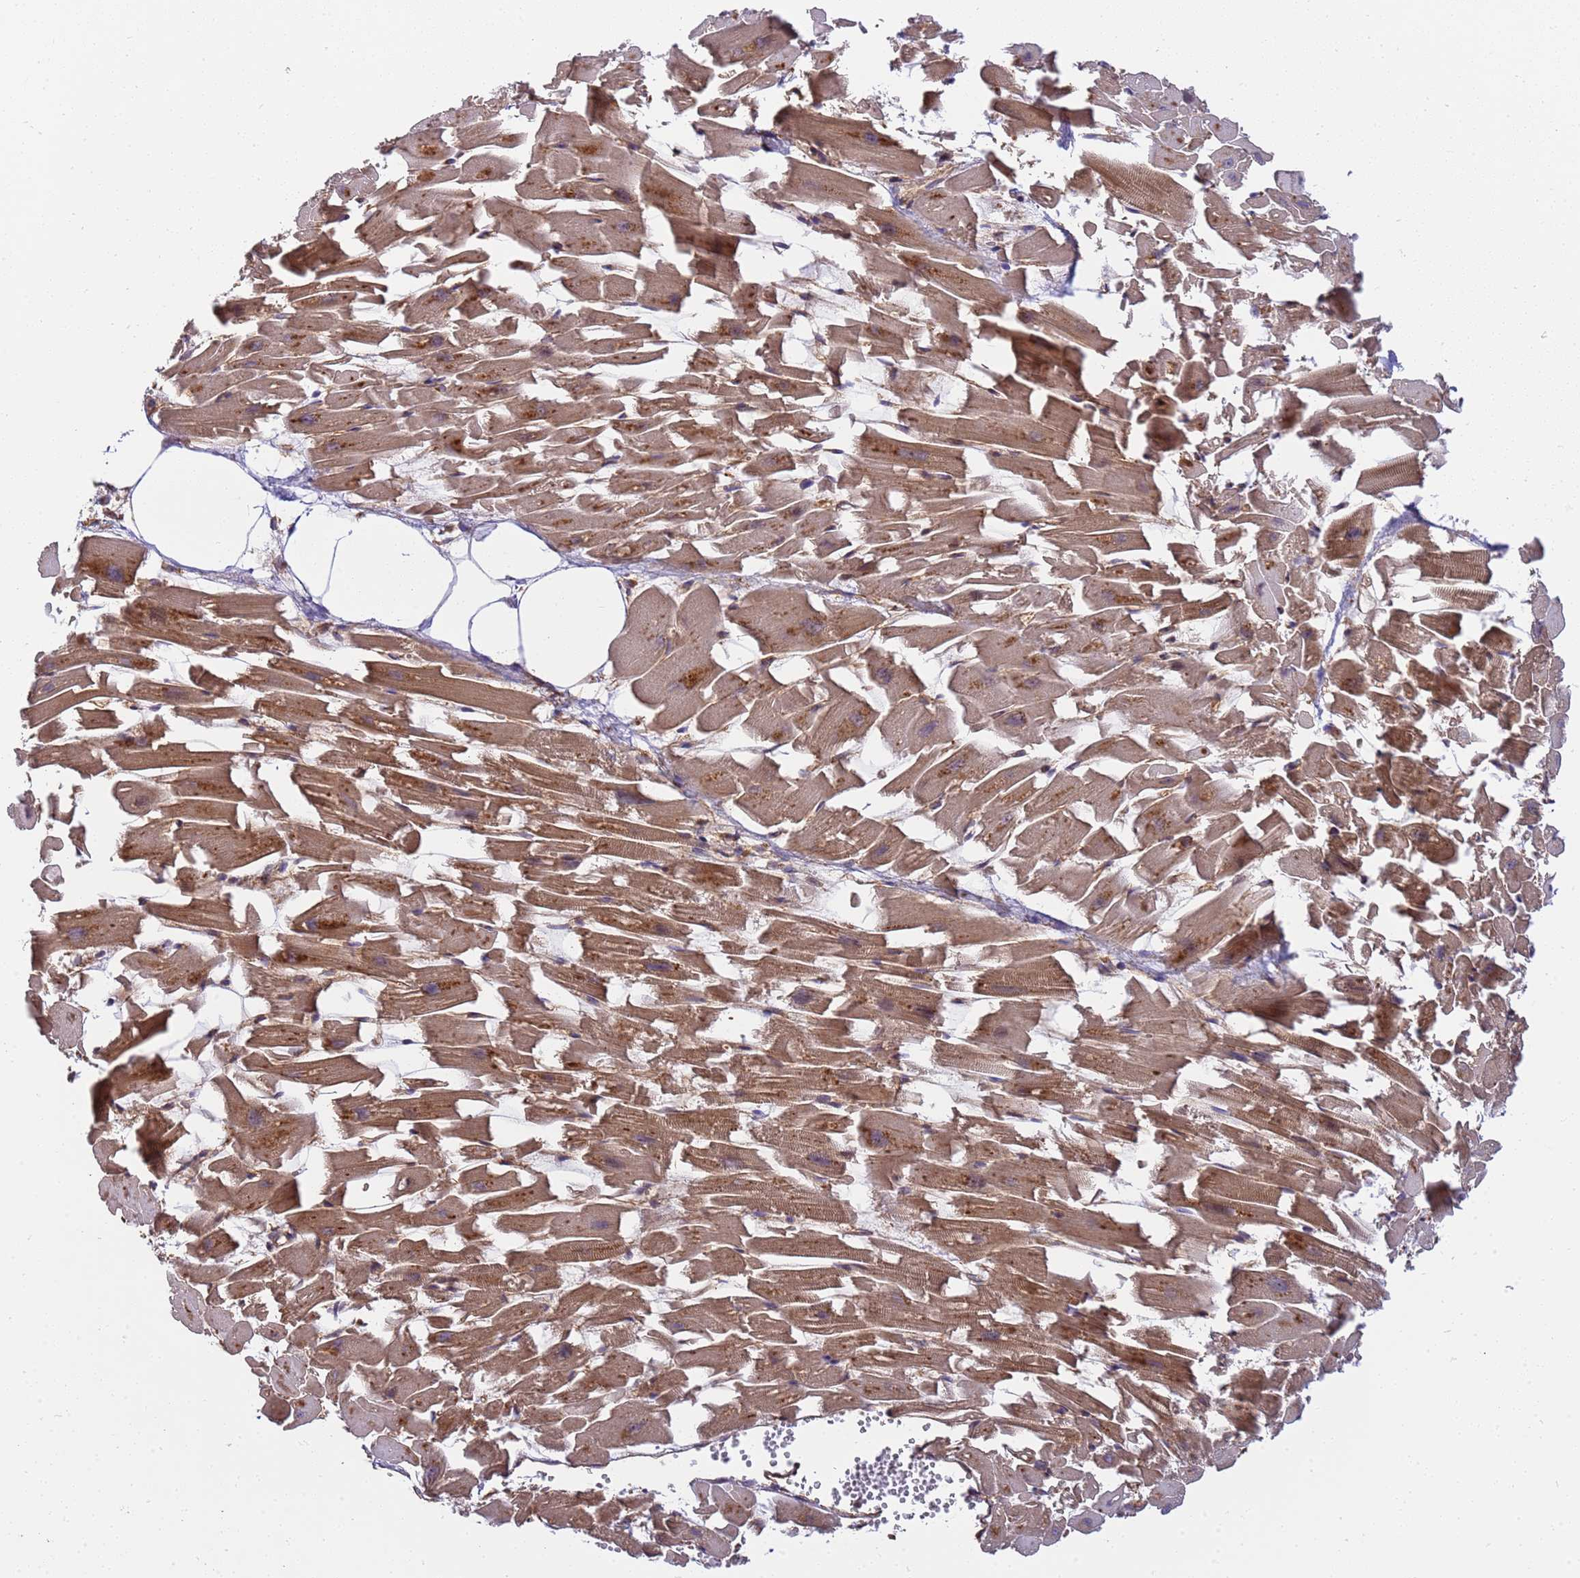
{"staining": {"intensity": "strong", "quantity": ">75%", "location": "cytoplasmic/membranous"}, "tissue": "heart muscle", "cell_type": "Cardiomyocytes", "image_type": "normal", "snomed": [{"axis": "morphology", "description": "Normal tissue, NOS"}, {"axis": "topography", "description": "Heart"}], "caption": "A brown stain labels strong cytoplasmic/membranous staining of a protein in cardiomyocytes of normal heart muscle. (brown staining indicates protein expression, while blue staining denotes nuclei).", "gene": "SMCO3", "patient": {"sex": "female", "age": 64}}